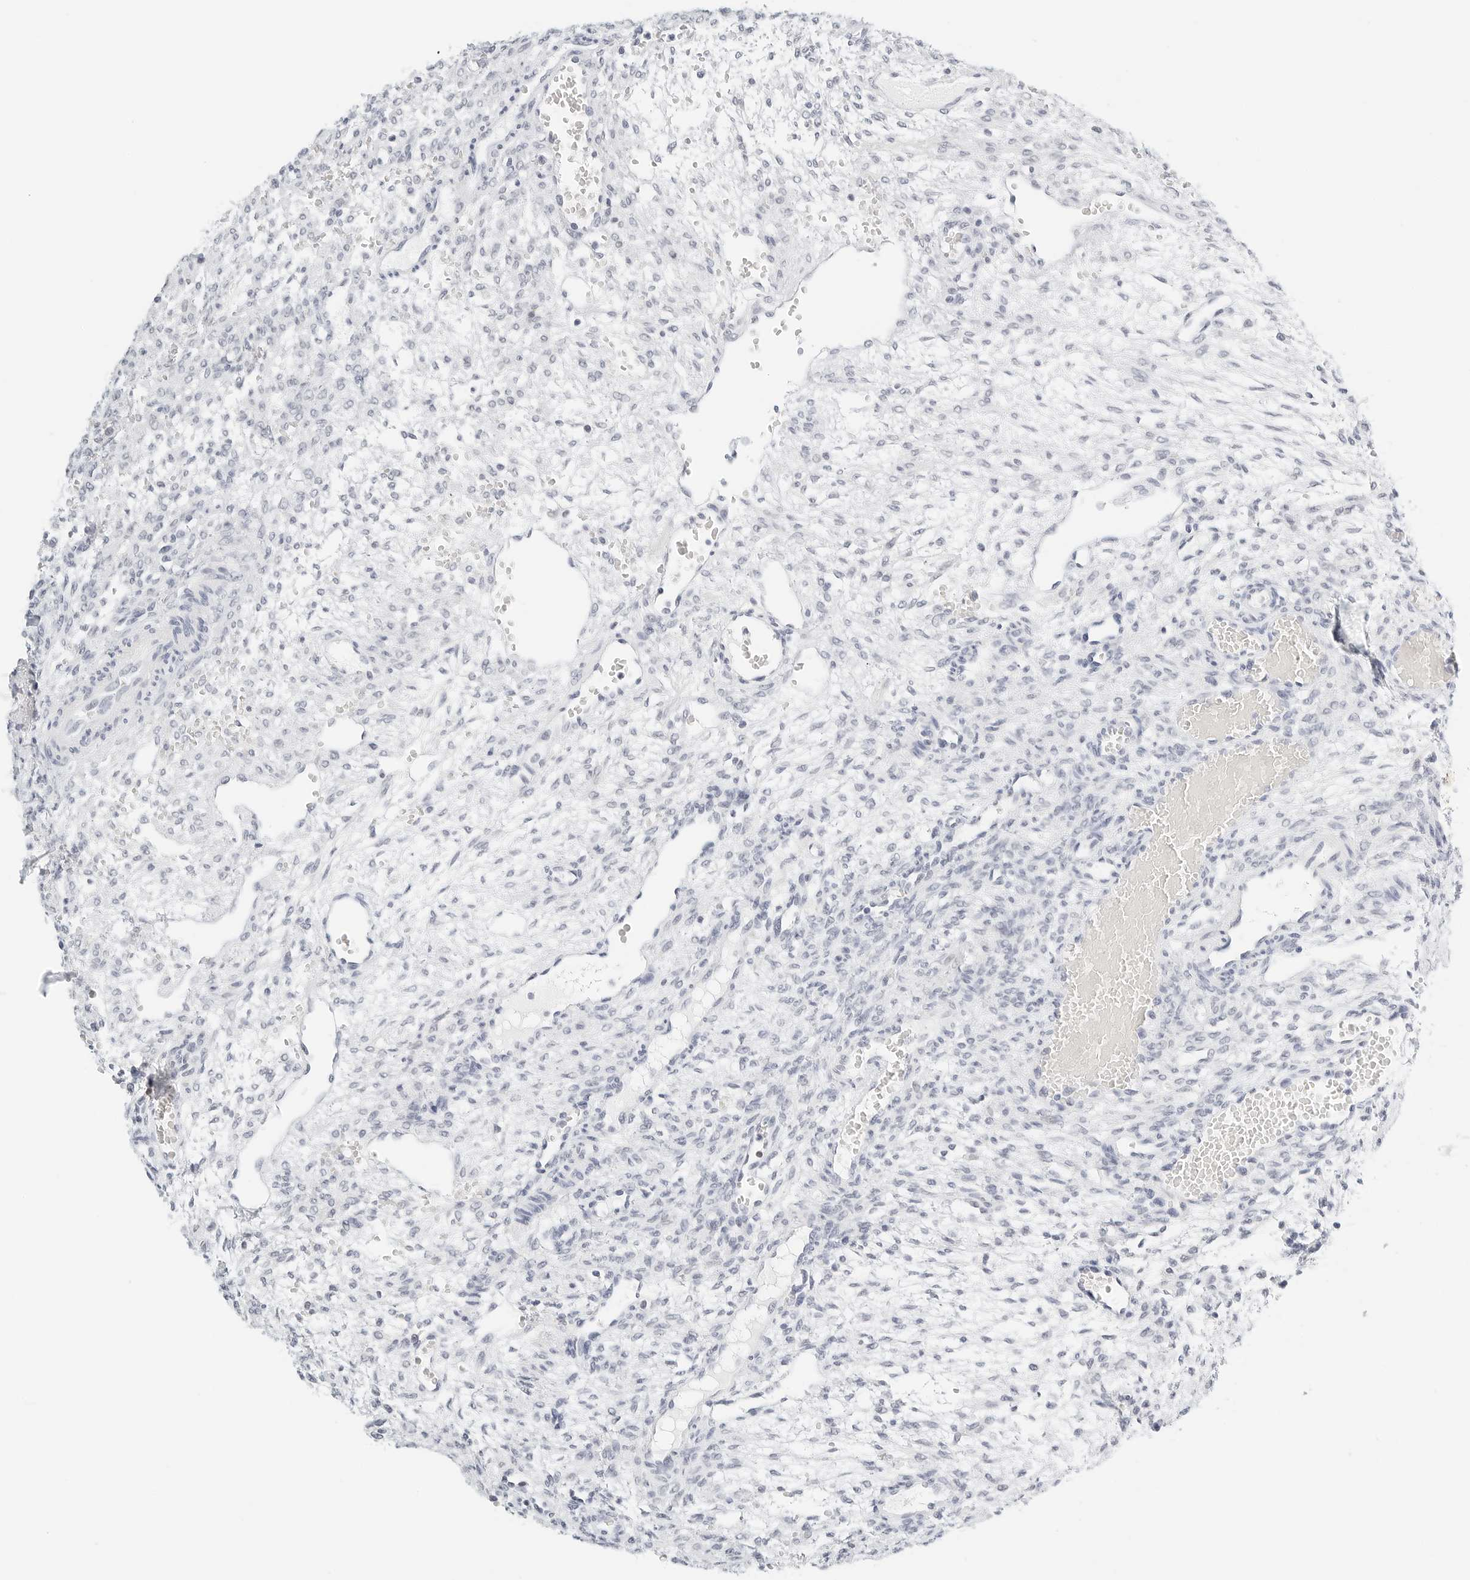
{"staining": {"intensity": "negative", "quantity": "none", "location": "none"}, "tissue": "ovary", "cell_type": "Ovarian stroma cells", "image_type": "normal", "snomed": [{"axis": "morphology", "description": "Normal tissue, NOS"}, {"axis": "topography", "description": "Ovary"}], "caption": "An image of ovary stained for a protein shows no brown staining in ovarian stroma cells.", "gene": "CD22", "patient": {"sex": "female", "age": 34}}